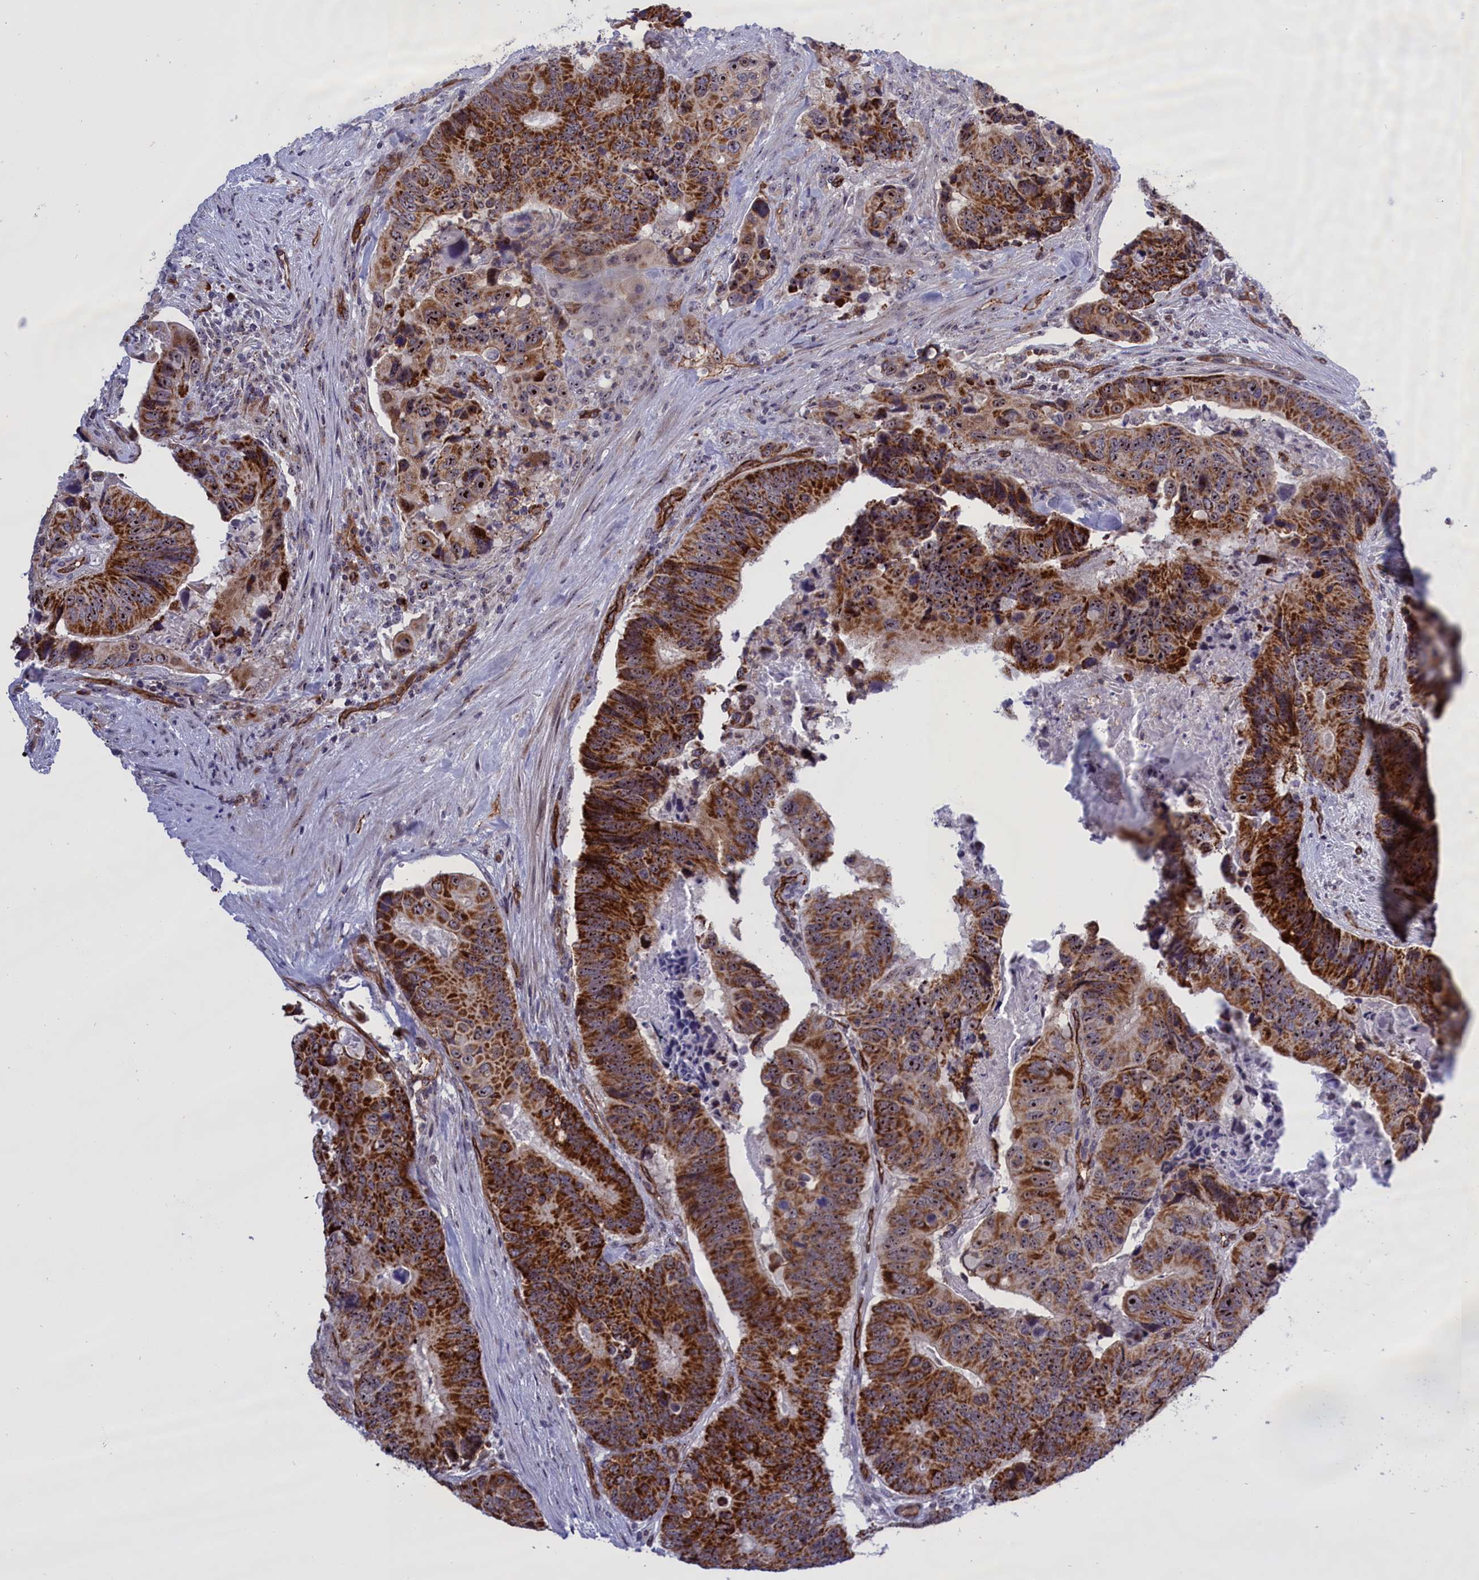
{"staining": {"intensity": "strong", "quantity": ">75%", "location": "cytoplasmic/membranous,nuclear"}, "tissue": "colorectal cancer", "cell_type": "Tumor cells", "image_type": "cancer", "snomed": [{"axis": "morphology", "description": "Adenocarcinoma, NOS"}, {"axis": "topography", "description": "Colon"}], "caption": "Colorectal cancer (adenocarcinoma) stained with a brown dye reveals strong cytoplasmic/membranous and nuclear positive positivity in approximately >75% of tumor cells.", "gene": "MPND", "patient": {"sex": "male", "age": 84}}